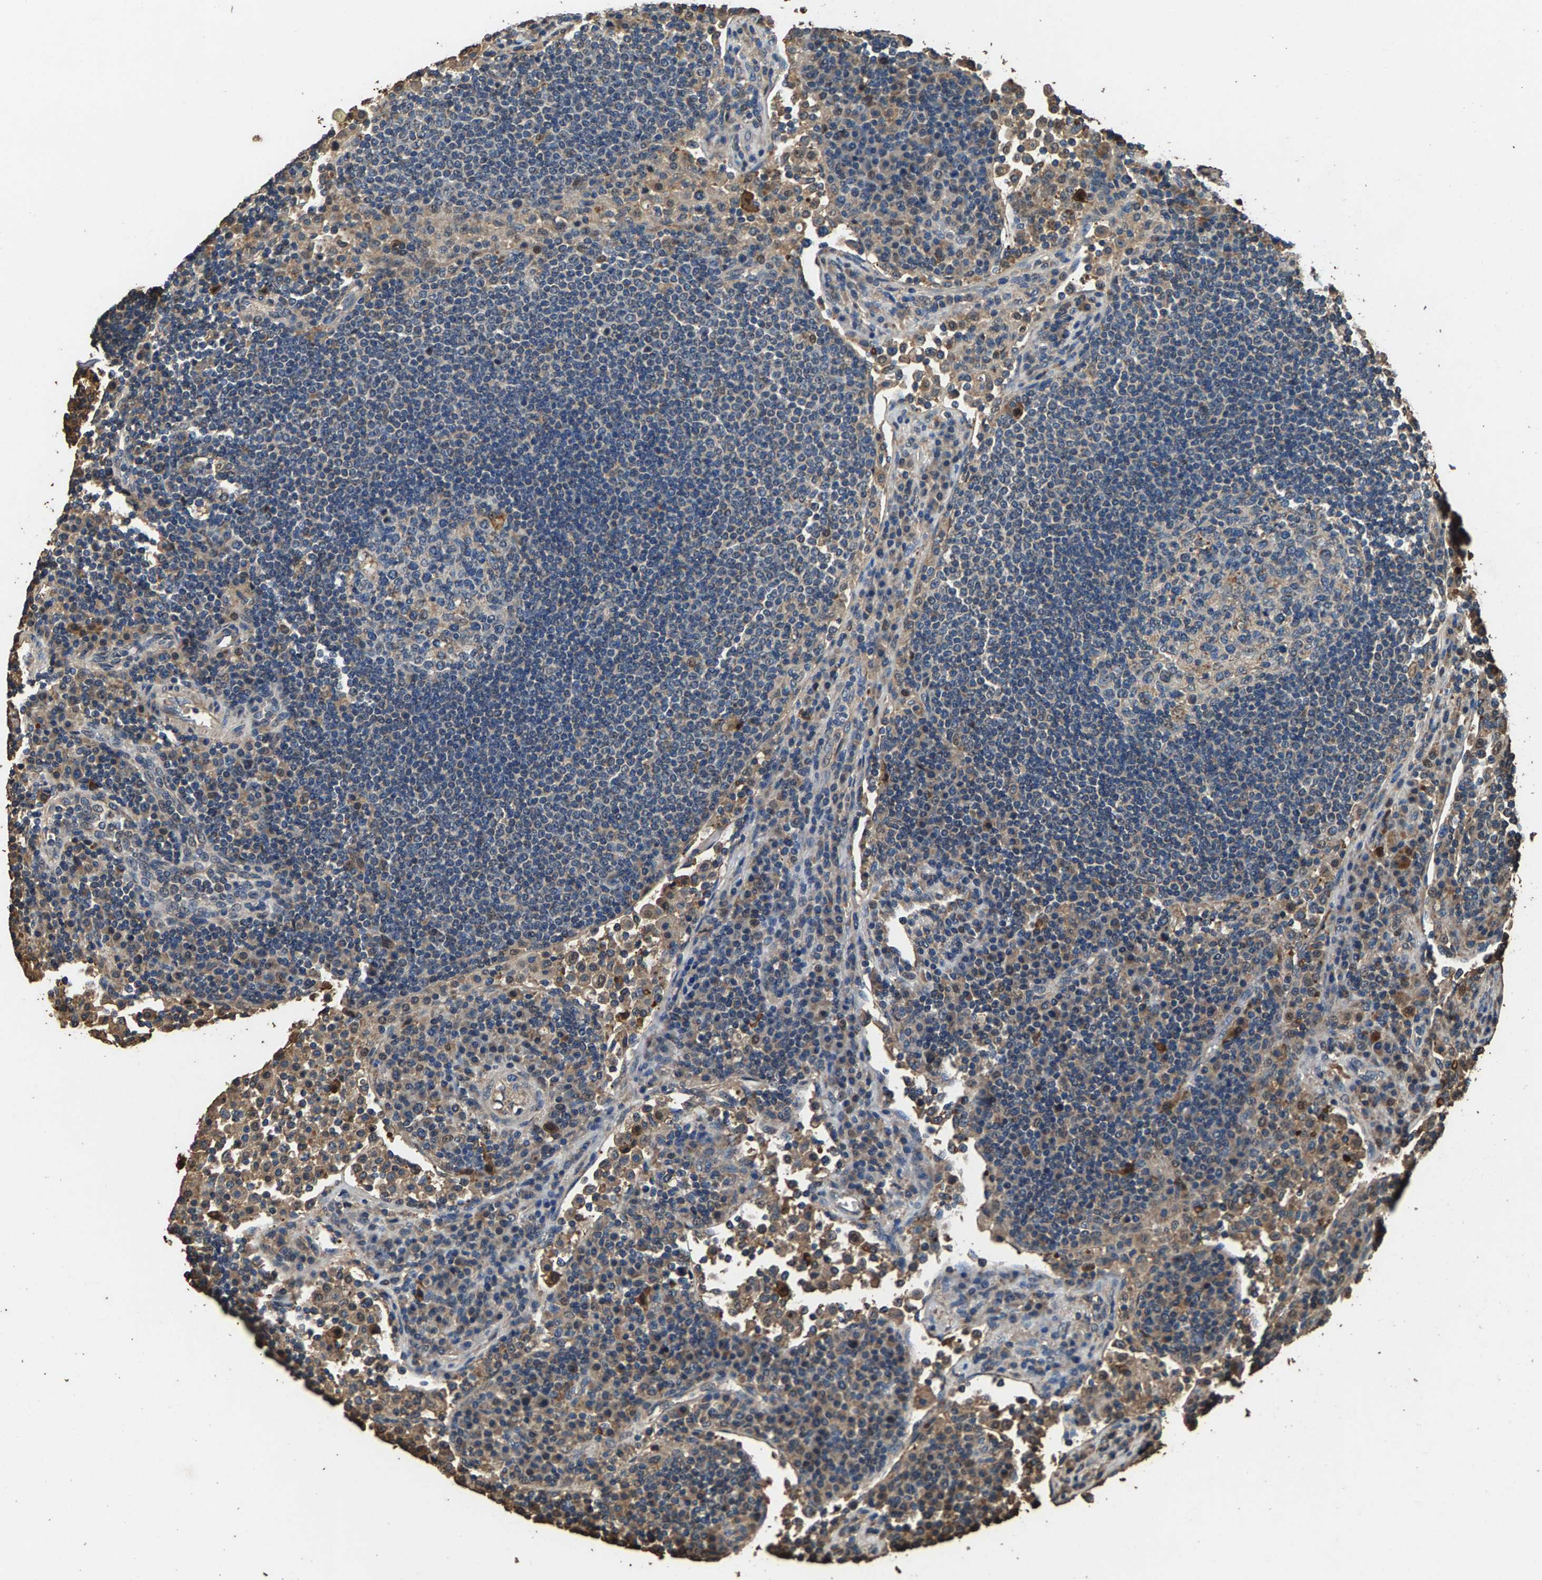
{"staining": {"intensity": "weak", "quantity": "<25%", "location": "cytoplasmic/membranous"}, "tissue": "lymph node", "cell_type": "Germinal center cells", "image_type": "normal", "snomed": [{"axis": "morphology", "description": "Normal tissue, NOS"}, {"axis": "topography", "description": "Lymph node"}], "caption": "Micrograph shows no significant protein positivity in germinal center cells of unremarkable lymph node. (DAB (3,3'-diaminobenzidine) immunohistochemistry, high magnification).", "gene": "MRPL27", "patient": {"sex": "female", "age": 53}}